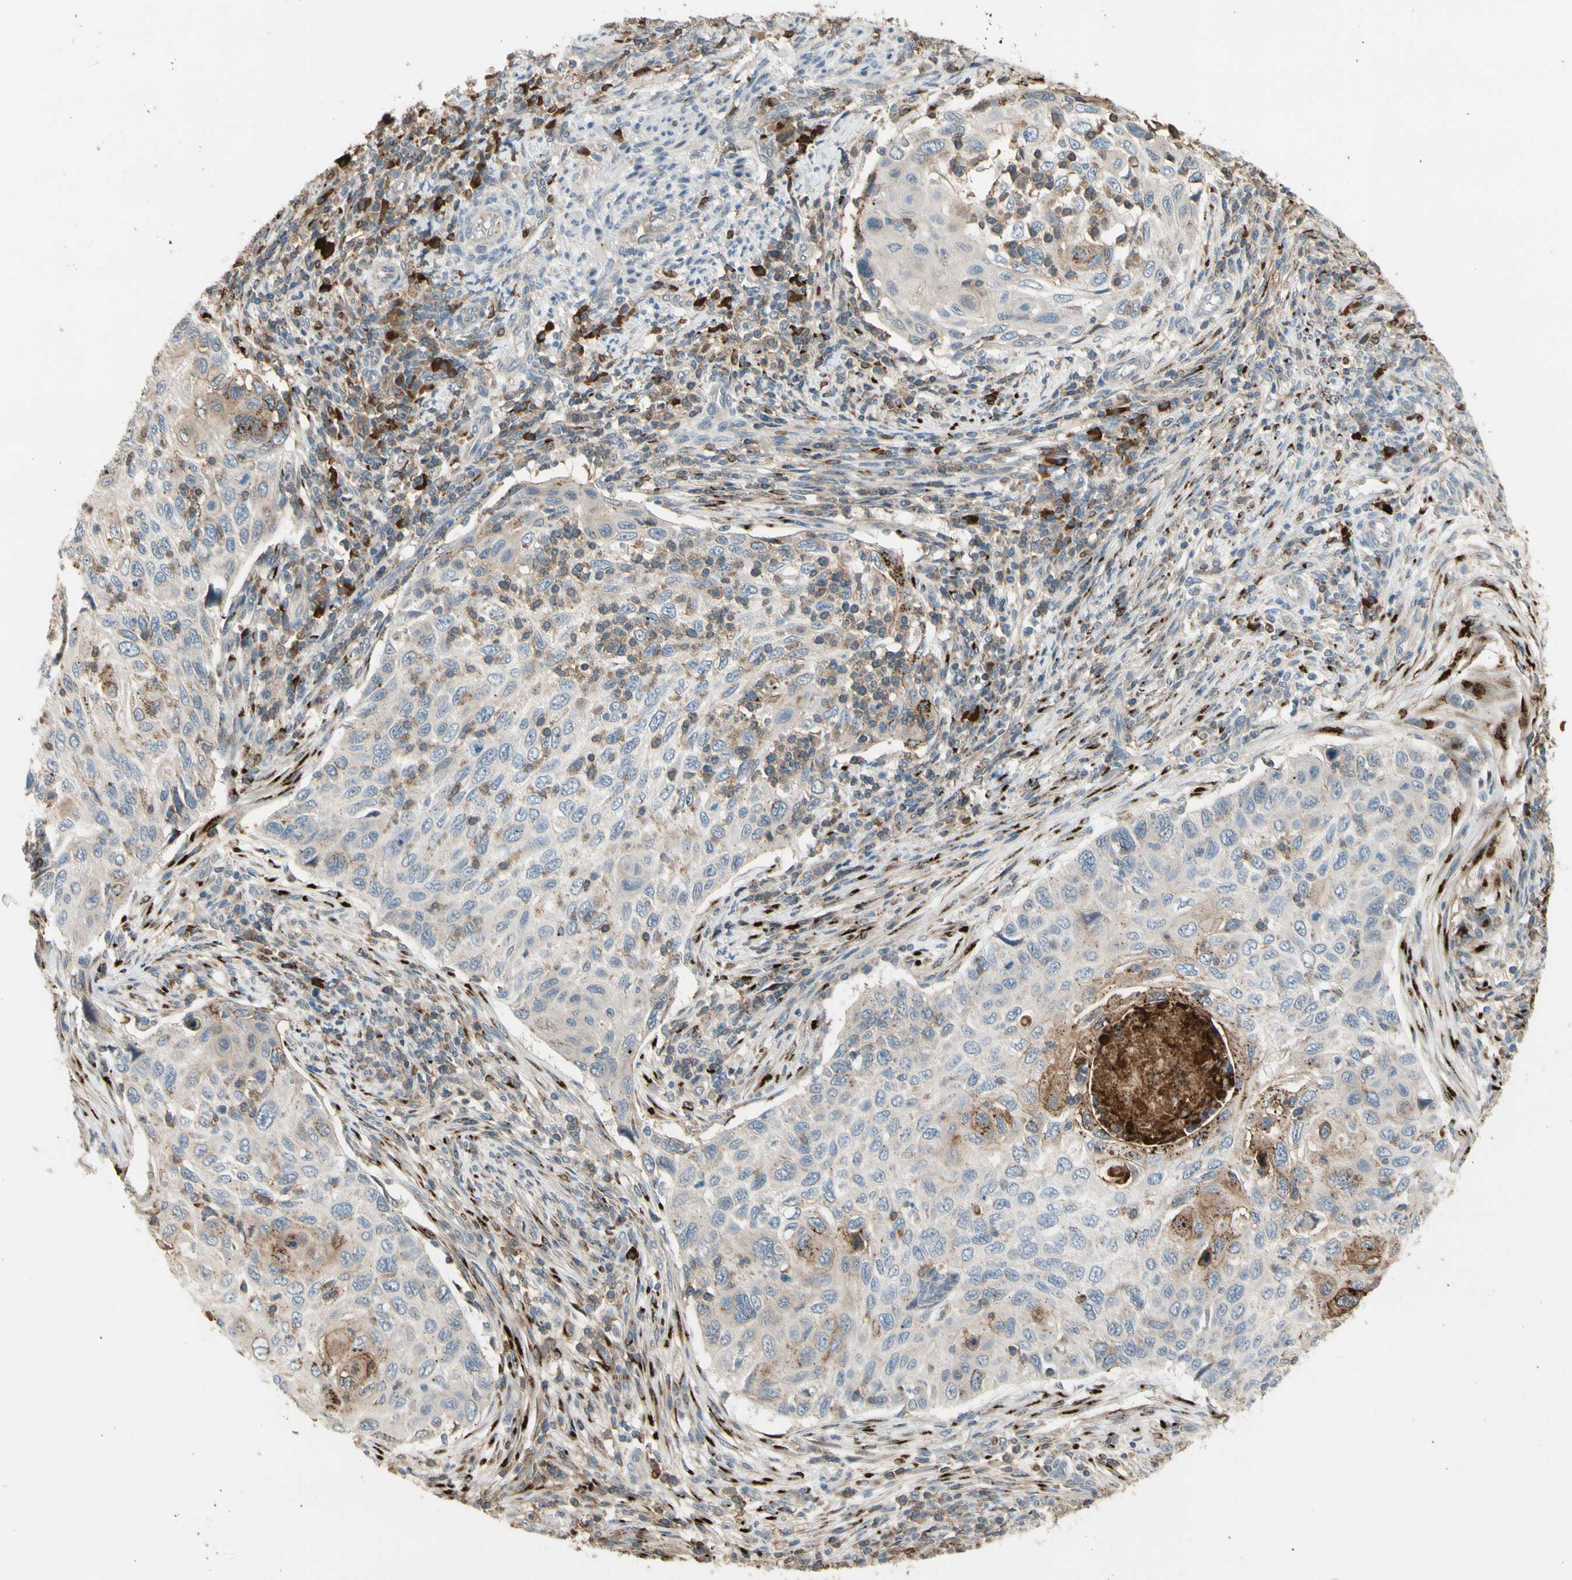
{"staining": {"intensity": "moderate", "quantity": "<25%", "location": "cytoplasmic/membranous"}, "tissue": "cervical cancer", "cell_type": "Tumor cells", "image_type": "cancer", "snomed": [{"axis": "morphology", "description": "Squamous cell carcinoma, NOS"}, {"axis": "topography", "description": "Cervix"}], "caption": "The histopathology image reveals immunohistochemical staining of squamous cell carcinoma (cervical). There is moderate cytoplasmic/membranous staining is appreciated in about <25% of tumor cells.", "gene": "GALNT5", "patient": {"sex": "female", "age": 70}}